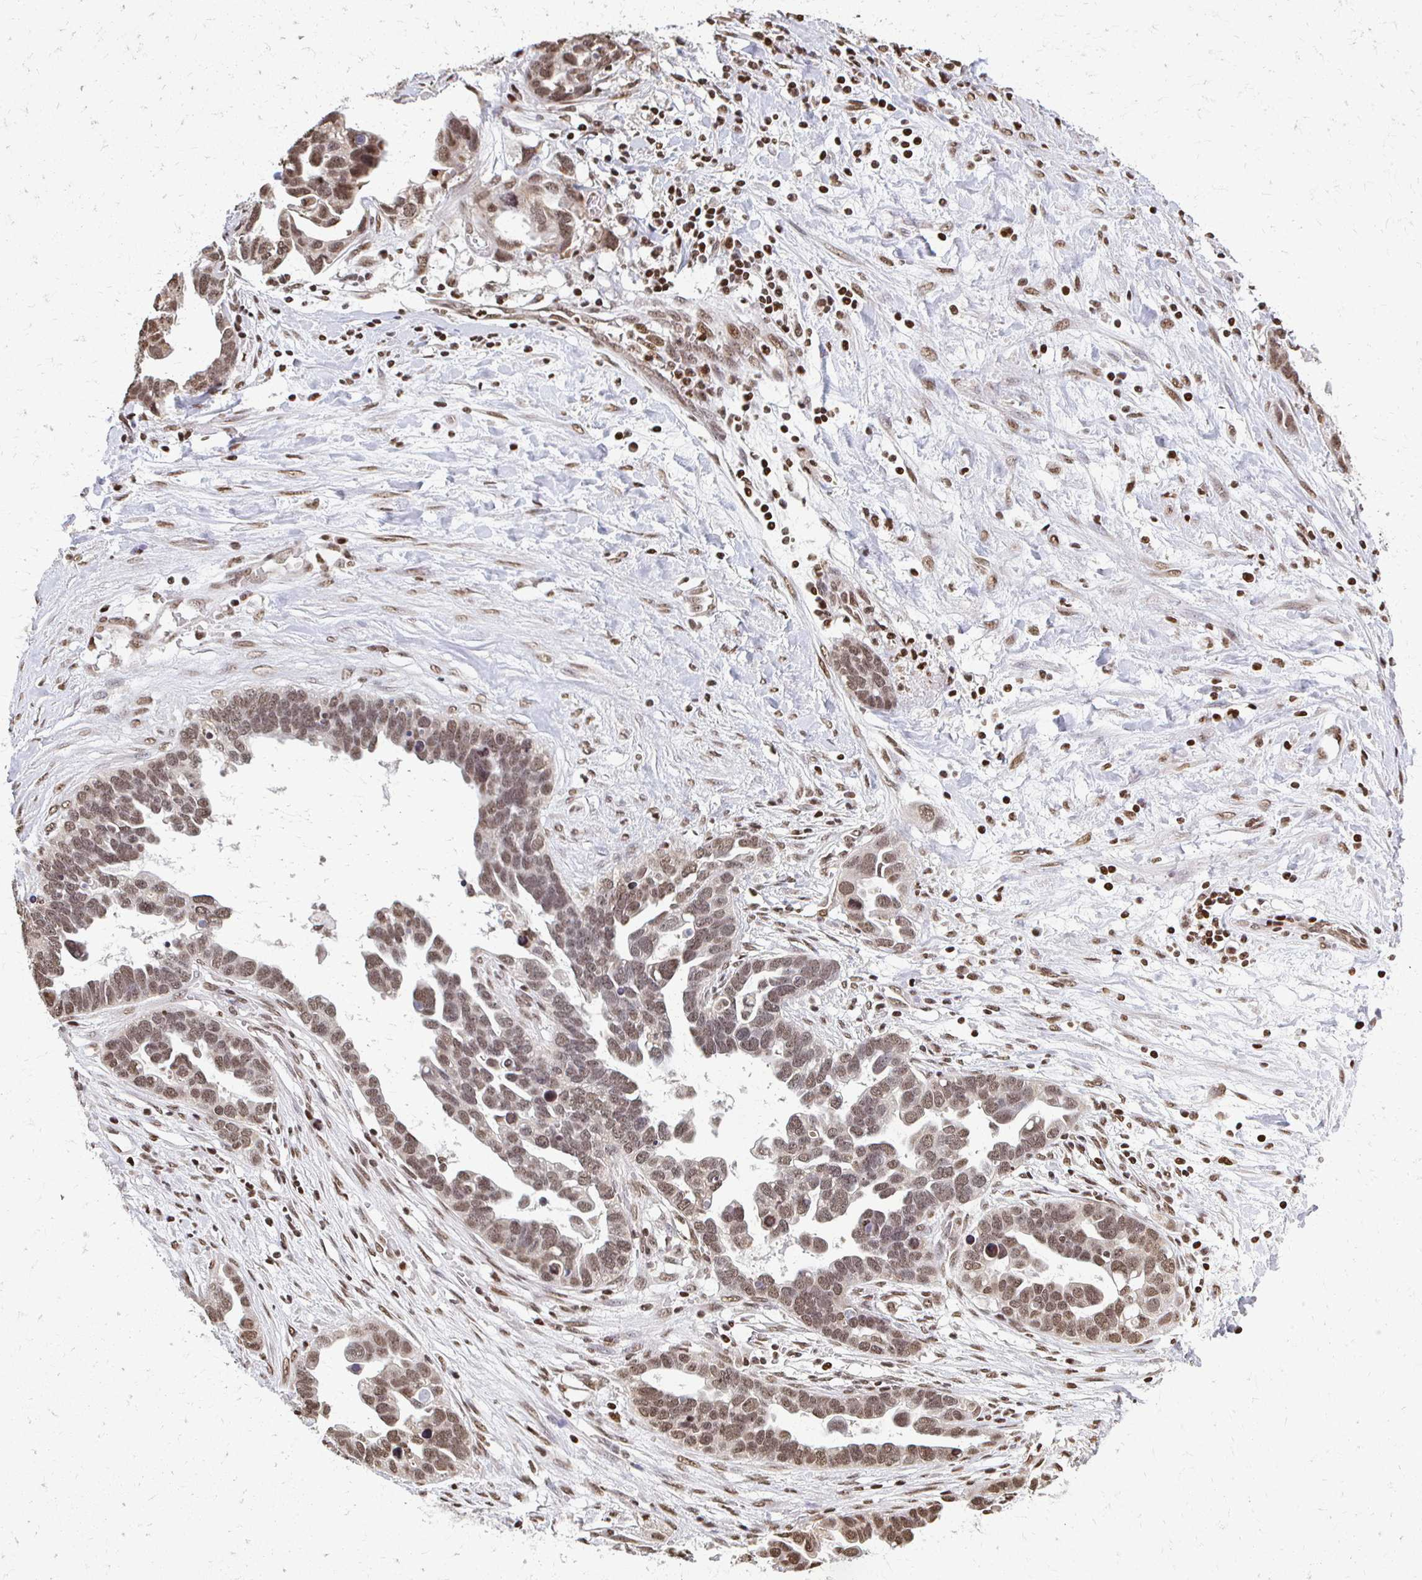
{"staining": {"intensity": "moderate", "quantity": ">75%", "location": "nuclear"}, "tissue": "ovarian cancer", "cell_type": "Tumor cells", "image_type": "cancer", "snomed": [{"axis": "morphology", "description": "Cystadenocarcinoma, serous, NOS"}, {"axis": "topography", "description": "Ovary"}], "caption": "Moderate nuclear protein positivity is seen in about >75% of tumor cells in ovarian cancer.", "gene": "HOXA9", "patient": {"sex": "female", "age": 54}}